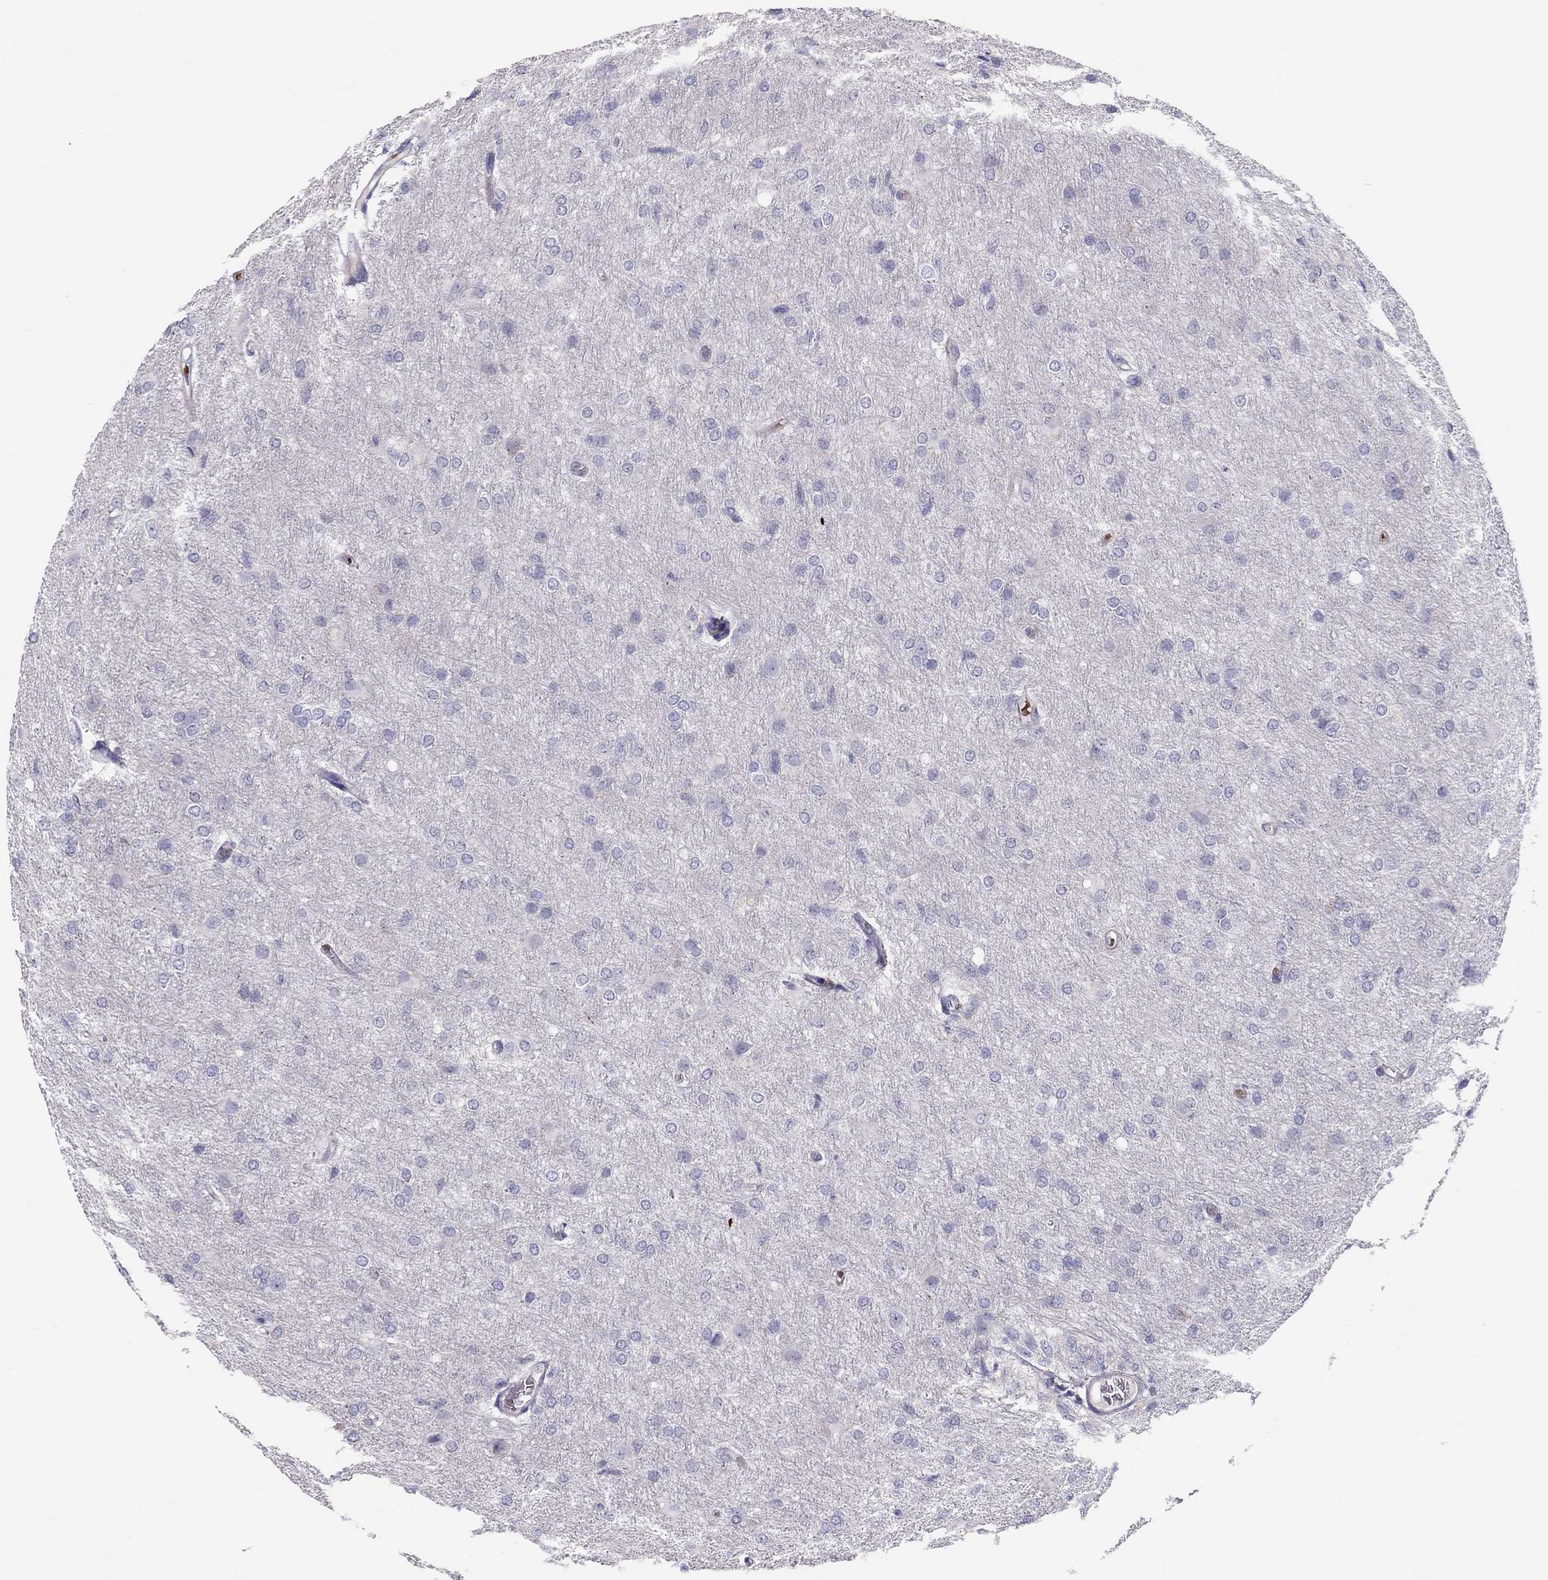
{"staining": {"intensity": "negative", "quantity": "none", "location": "none"}, "tissue": "glioma", "cell_type": "Tumor cells", "image_type": "cancer", "snomed": [{"axis": "morphology", "description": "Glioma, malignant, High grade"}, {"axis": "topography", "description": "Brain"}], "caption": "Tumor cells show no significant protein staining in high-grade glioma (malignant).", "gene": "FRMD1", "patient": {"sex": "male", "age": 68}}